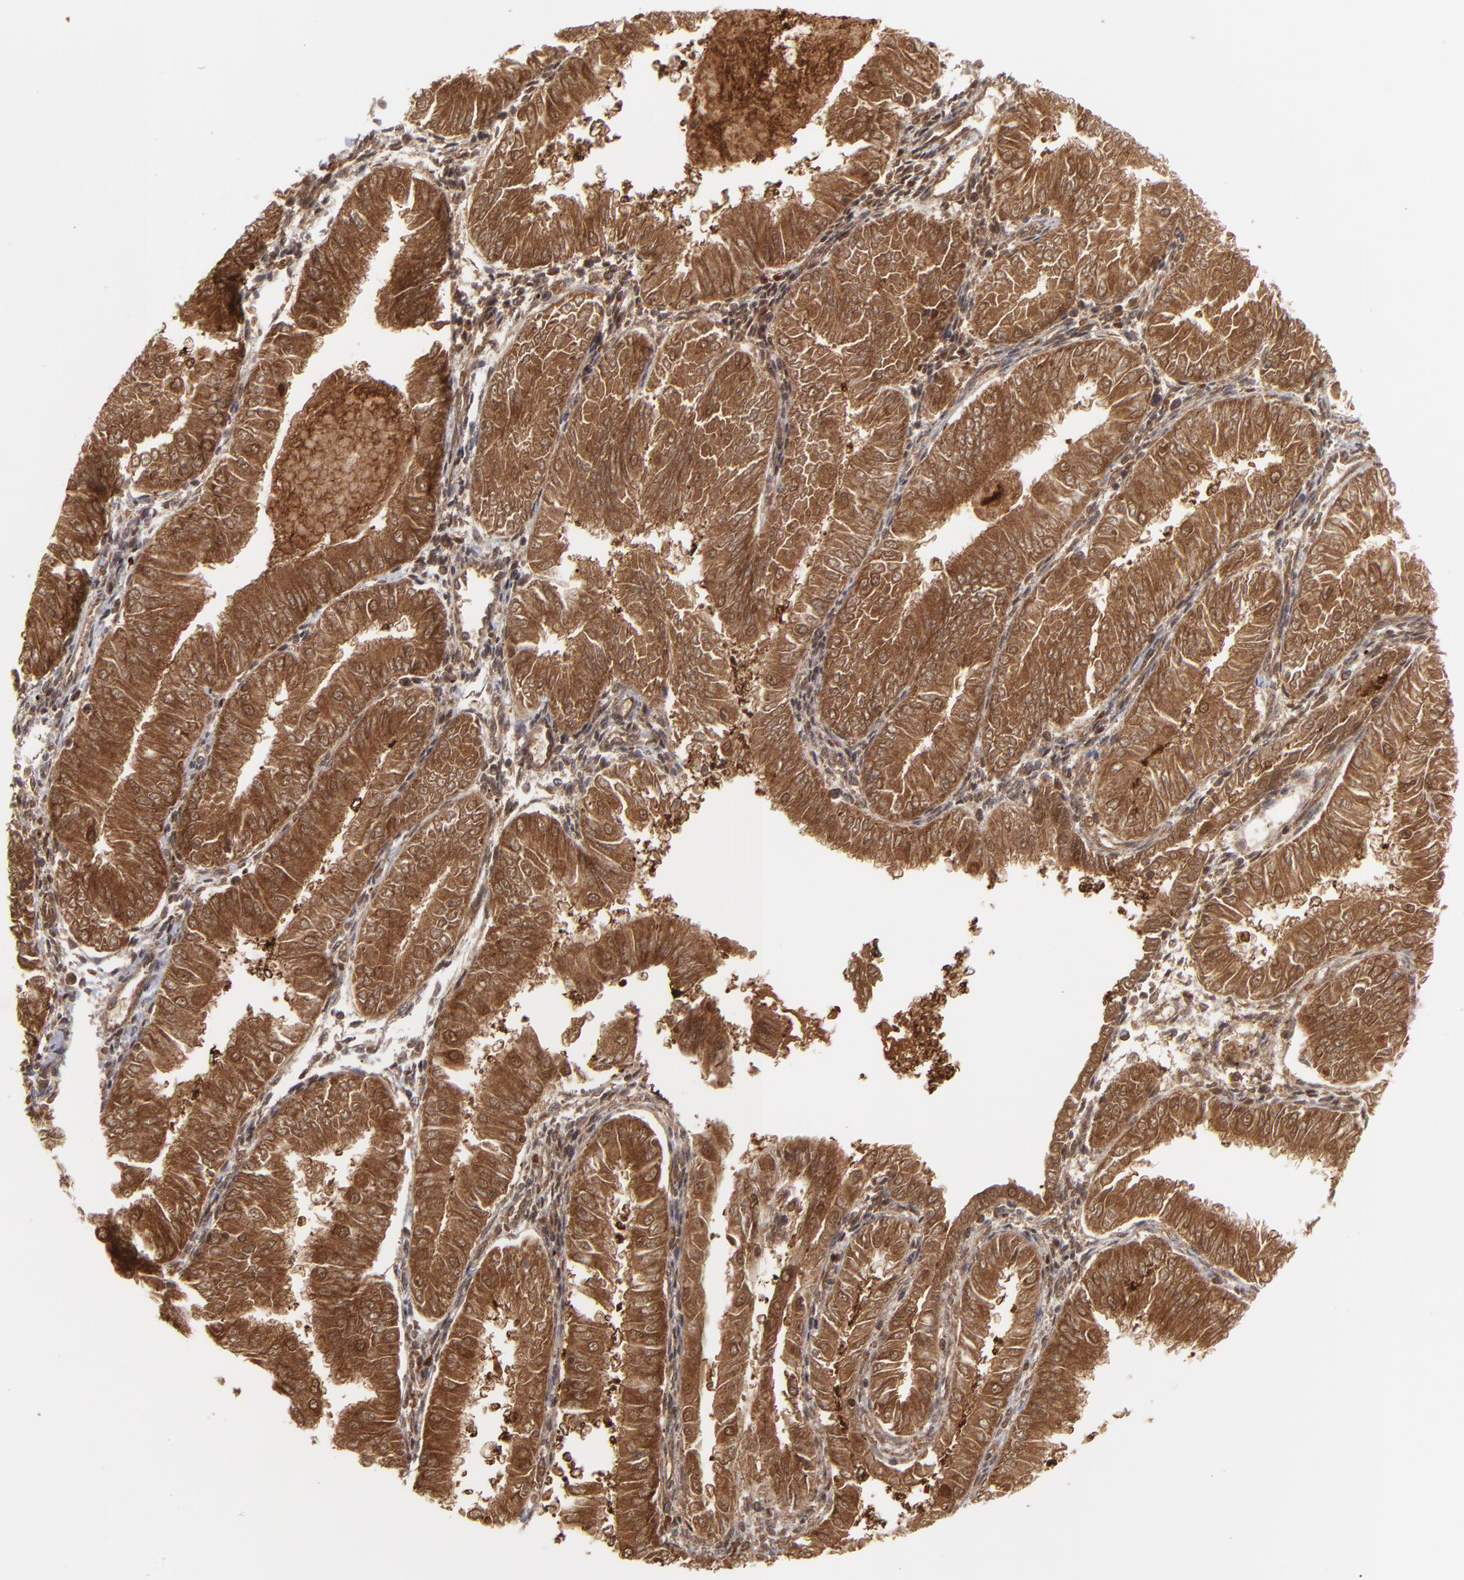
{"staining": {"intensity": "strong", "quantity": ">75%", "location": "cytoplasmic/membranous,nuclear"}, "tissue": "endometrial cancer", "cell_type": "Tumor cells", "image_type": "cancer", "snomed": [{"axis": "morphology", "description": "Adenocarcinoma, NOS"}, {"axis": "topography", "description": "Endometrium"}], "caption": "DAB (3,3'-diaminobenzidine) immunohistochemical staining of human endometrial cancer (adenocarcinoma) displays strong cytoplasmic/membranous and nuclear protein positivity in about >75% of tumor cells. (IHC, brightfield microscopy, high magnification).", "gene": "GSR", "patient": {"sex": "female", "age": 53}}